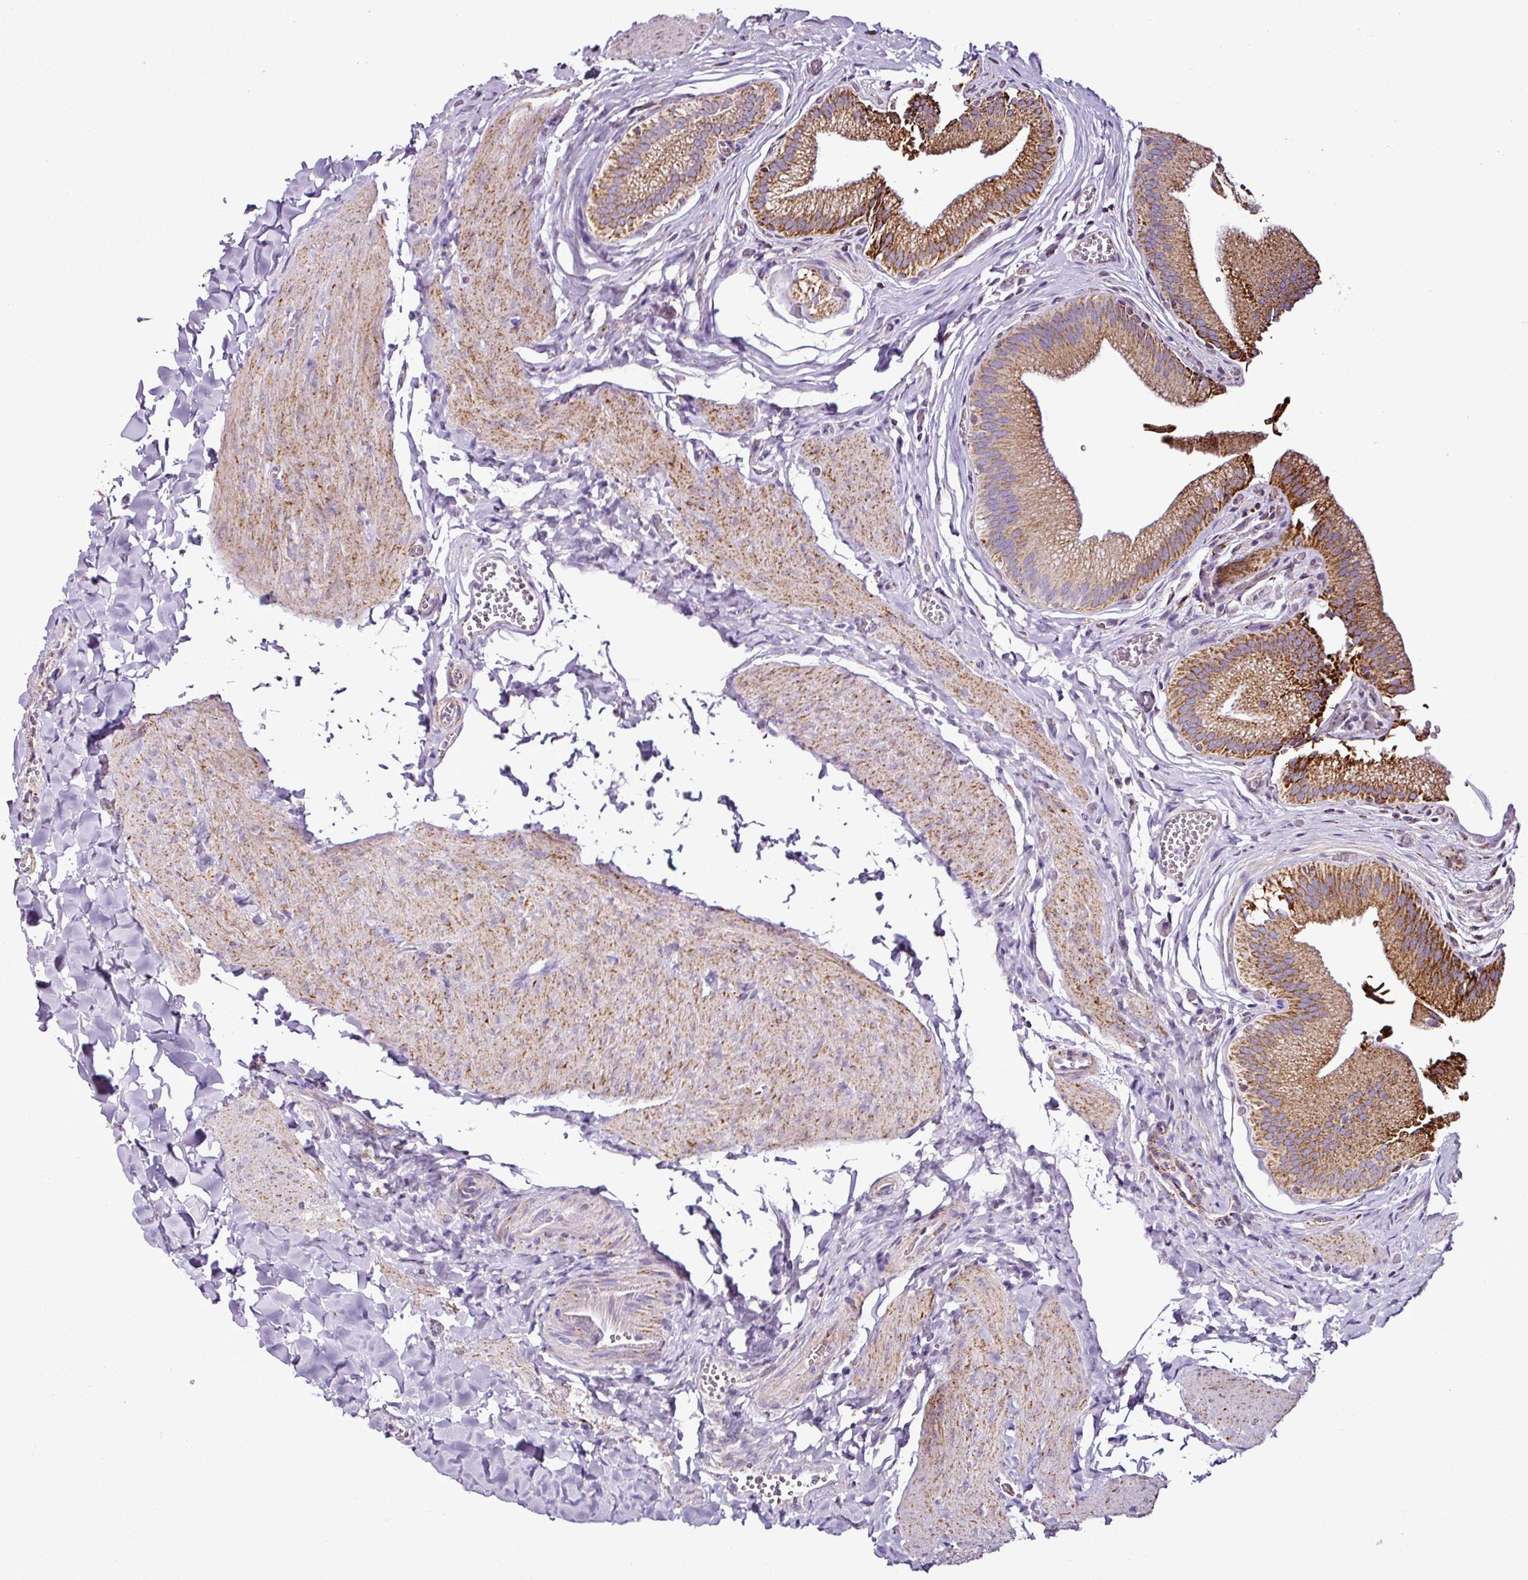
{"staining": {"intensity": "strong", "quantity": ">75%", "location": "cytoplasmic/membranous"}, "tissue": "gallbladder", "cell_type": "Glandular cells", "image_type": "normal", "snomed": [{"axis": "morphology", "description": "Normal tissue, NOS"}, {"axis": "topography", "description": "Gallbladder"}, {"axis": "topography", "description": "Peripheral nerve tissue"}], "caption": "Unremarkable gallbladder reveals strong cytoplasmic/membranous positivity in approximately >75% of glandular cells (DAB IHC with brightfield microscopy, high magnification)..", "gene": "DPAGT1", "patient": {"sex": "male", "age": 17}}